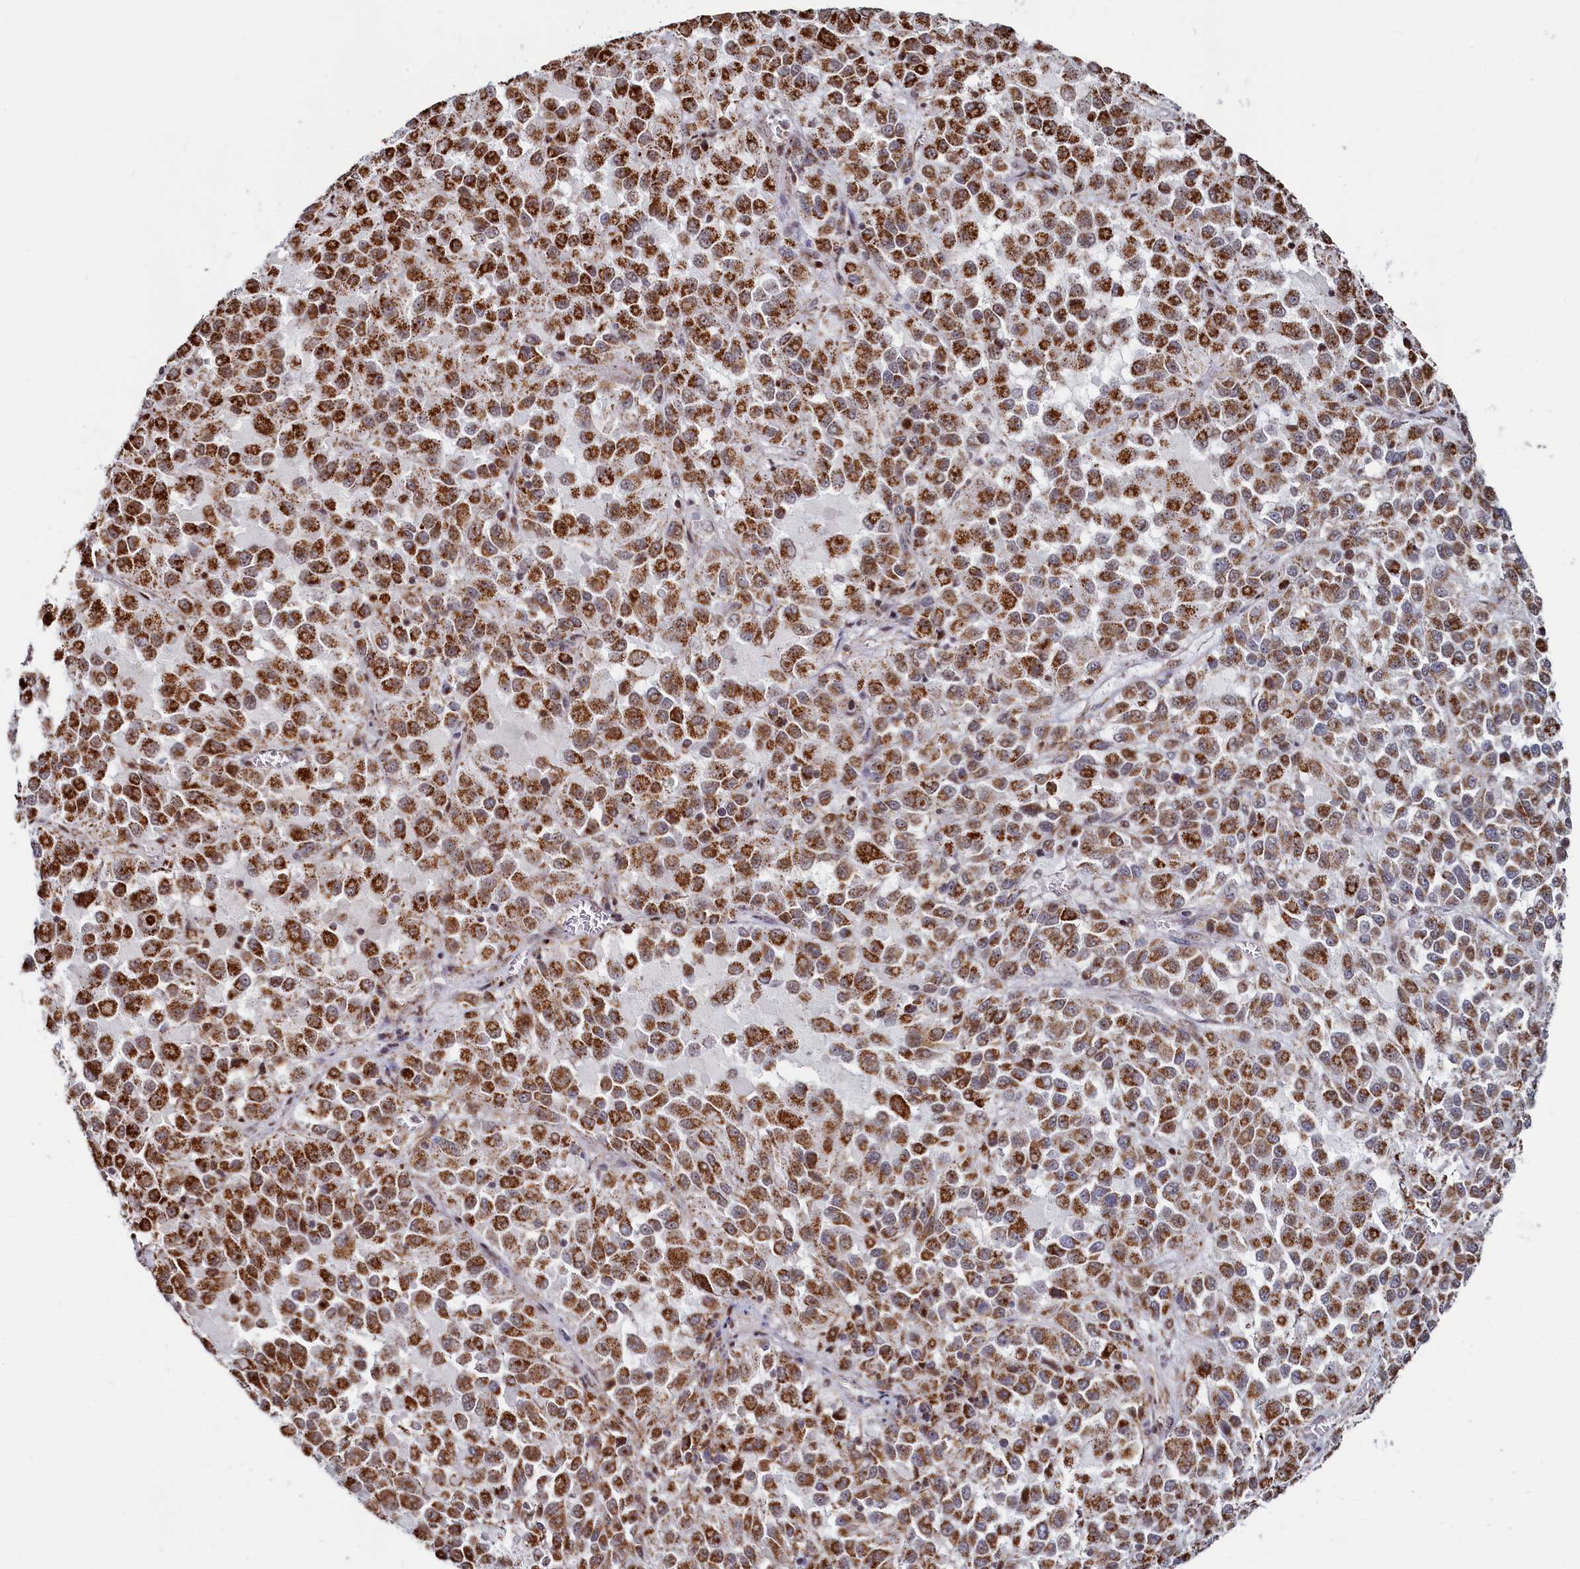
{"staining": {"intensity": "strong", "quantity": ">75%", "location": "cytoplasmic/membranous"}, "tissue": "melanoma", "cell_type": "Tumor cells", "image_type": "cancer", "snomed": [{"axis": "morphology", "description": "Malignant melanoma, Metastatic site"}, {"axis": "topography", "description": "Lung"}], "caption": "The micrograph exhibits staining of melanoma, revealing strong cytoplasmic/membranous protein staining (brown color) within tumor cells. The staining was performed using DAB (3,3'-diaminobenzidine), with brown indicating positive protein expression. Nuclei are stained blue with hematoxylin.", "gene": "HDGFL3", "patient": {"sex": "male", "age": 64}}